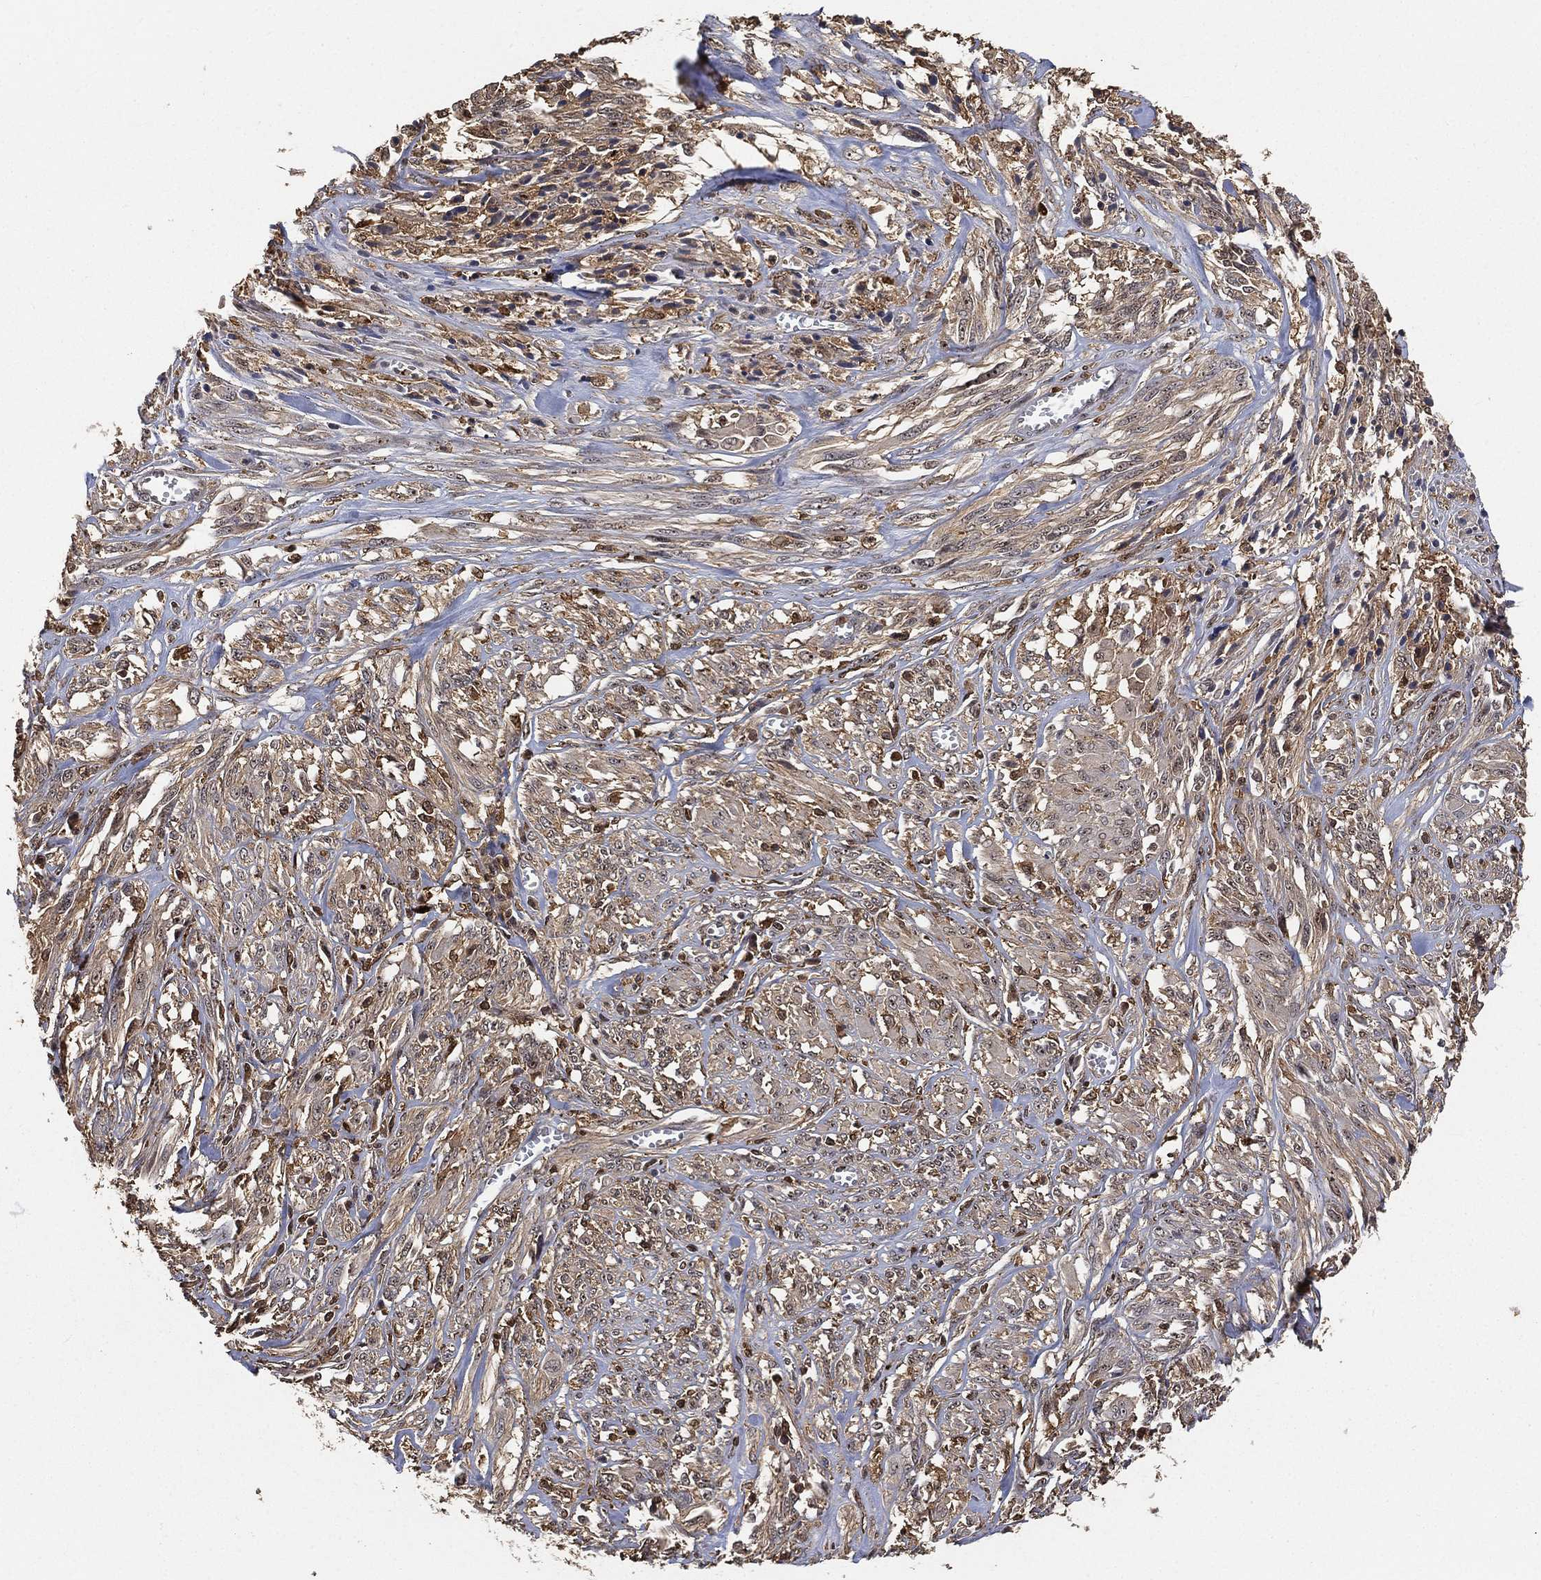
{"staining": {"intensity": "weak", "quantity": "<25%", "location": "cytoplasmic/membranous"}, "tissue": "melanoma", "cell_type": "Tumor cells", "image_type": "cancer", "snomed": [{"axis": "morphology", "description": "Malignant melanoma, NOS"}, {"axis": "topography", "description": "Skin"}], "caption": "A high-resolution histopathology image shows IHC staining of melanoma, which demonstrates no significant expression in tumor cells.", "gene": "CRYL1", "patient": {"sex": "female", "age": 91}}